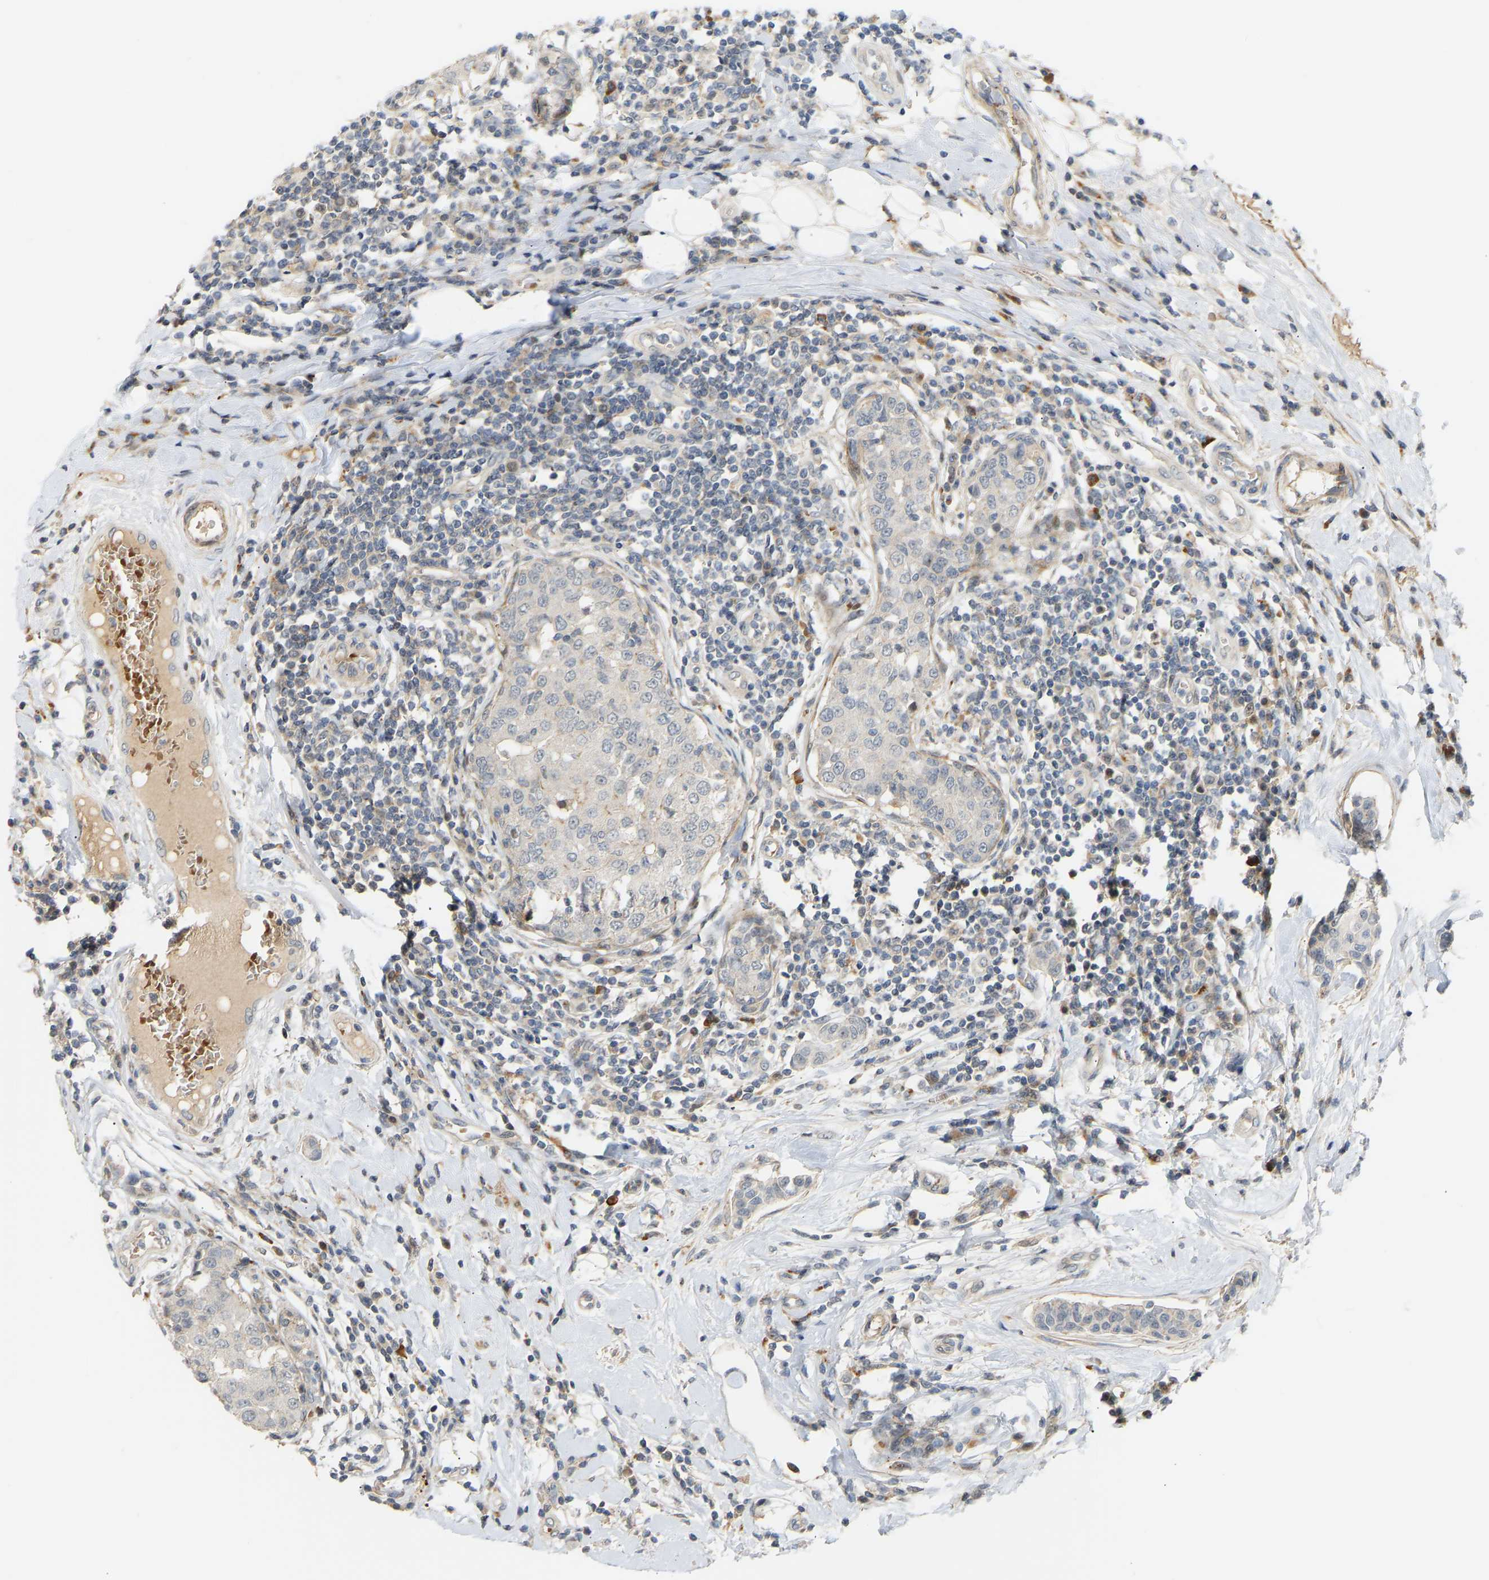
{"staining": {"intensity": "negative", "quantity": "none", "location": "none"}, "tissue": "breast cancer", "cell_type": "Tumor cells", "image_type": "cancer", "snomed": [{"axis": "morphology", "description": "Duct carcinoma"}, {"axis": "topography", "description": "Breast"}], "caption": "DAB immunohistochemical staining of human breast cancer (intraductal carcinoma) displays no significant expression in tumor cells.", "gene": "POGLUT2", "patient": {"sex": "female", "age": 27}}